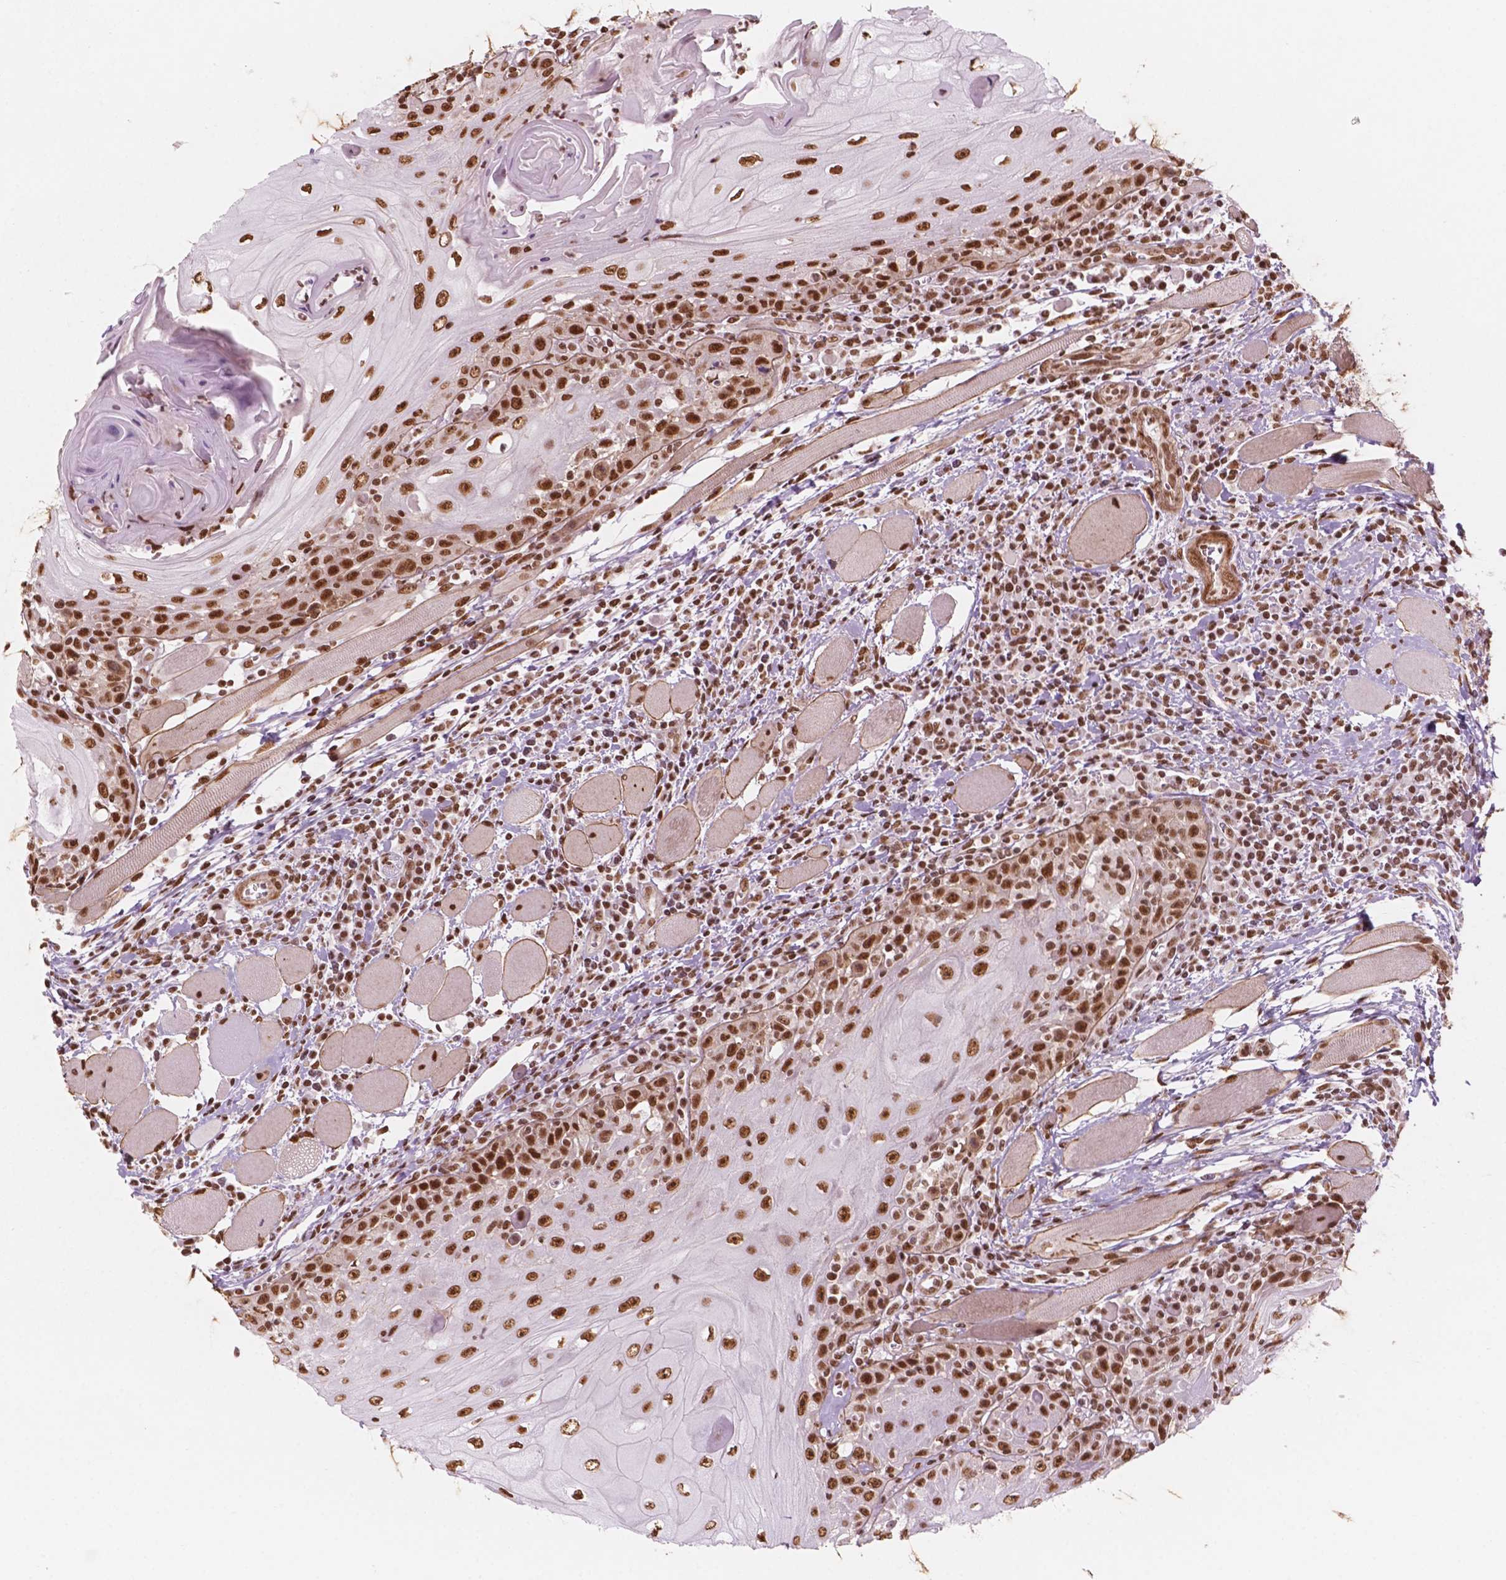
{"staining": {"intensity": "strong", "quantity": ">75%", "location": "nuclear"}, "tissue": "head and neck cancer", "cell_type": "Tumor cells", "image_type": "cancer", "snomed": [{"axis": "morphology", "description": "Squamous cell carcinoma, NOS"}, {"axis": "topography", "description": "Head-Neck"}], "caption": "IHC image of neoplastic tissue: squamous cell carcinoma (head and neck) stained using IHC displays high levels of strong protein expression localized specifically in the nuclear of tumor cells, appearing as a nuclear brown color.", "gene": "GTF3C5", "patient": {"sex": "male", "age": 52}}